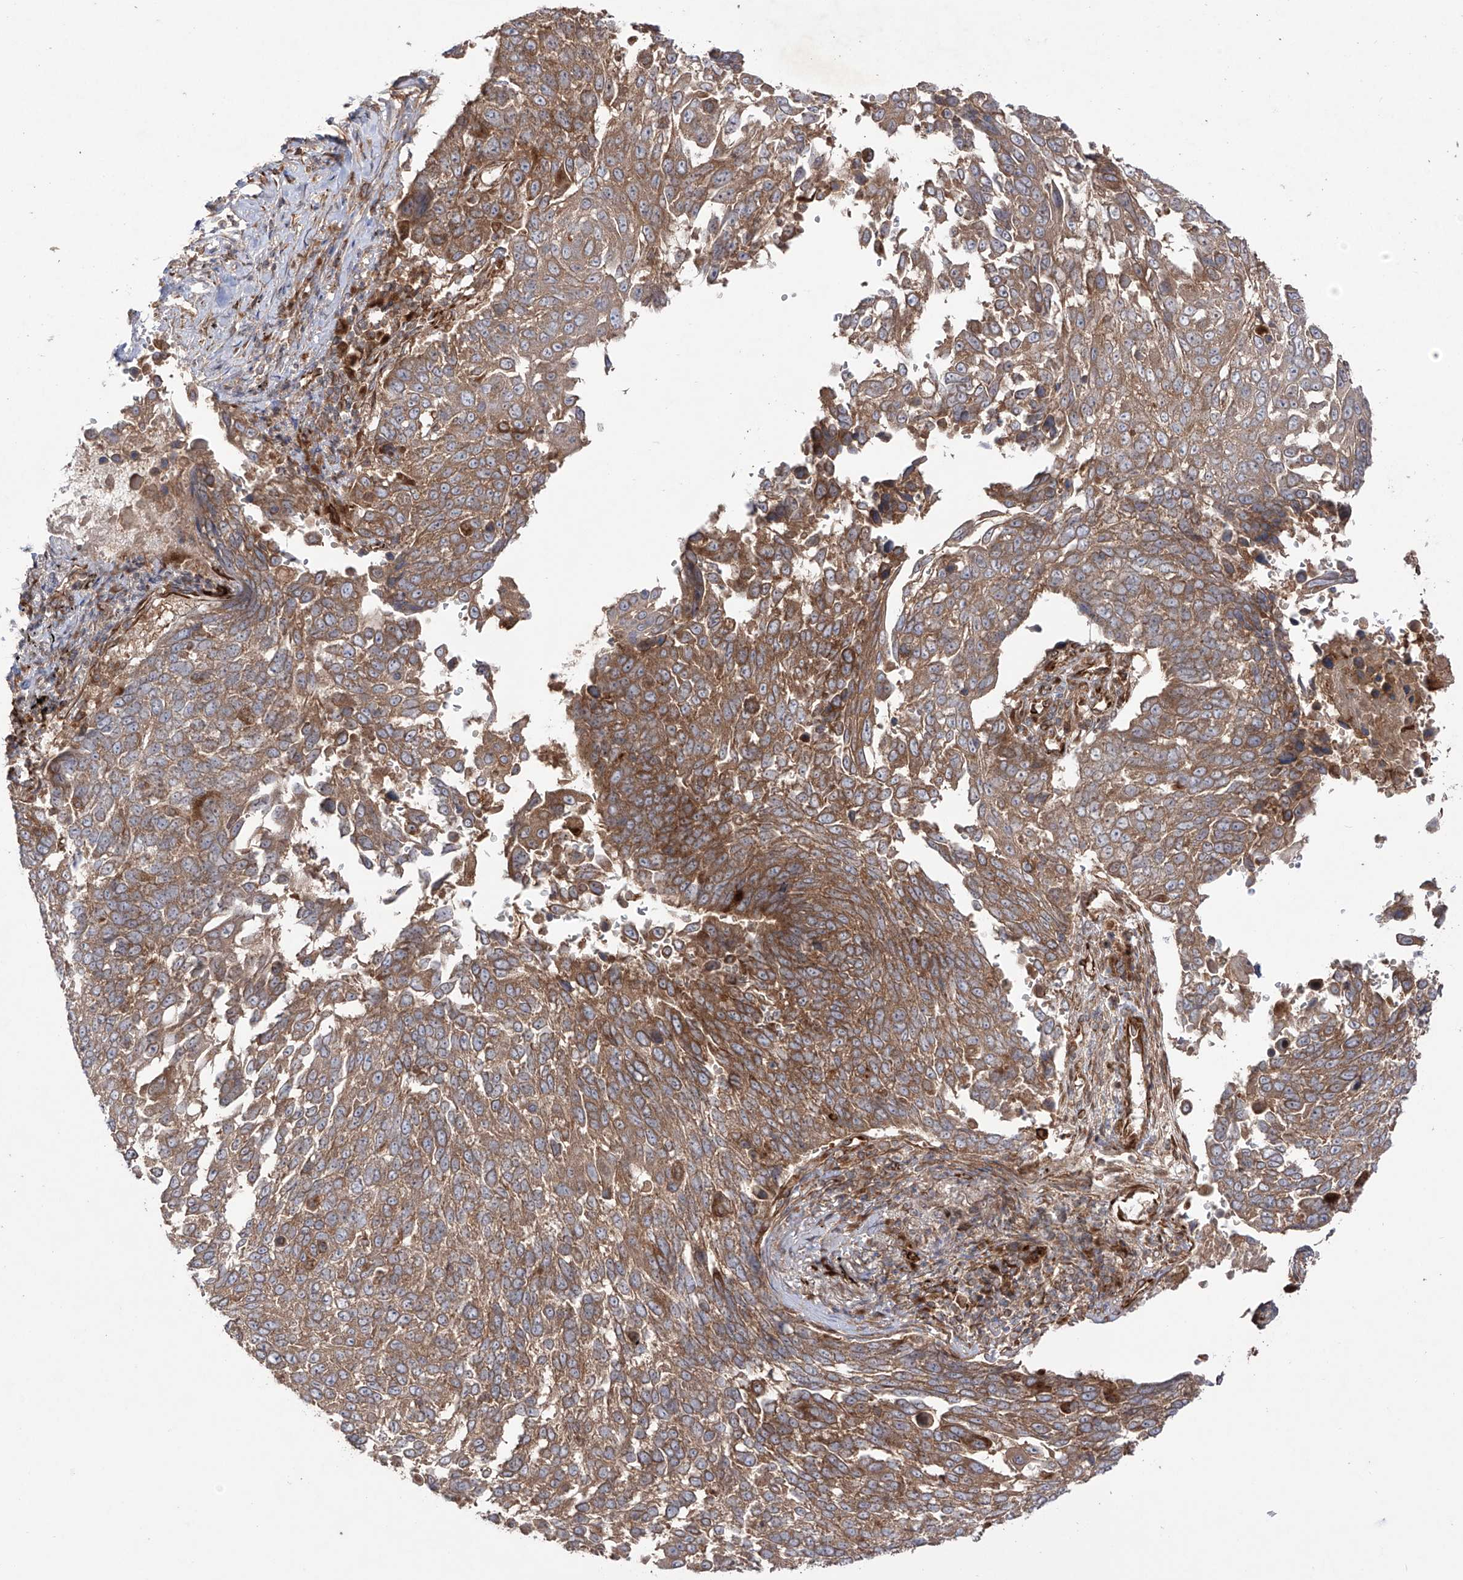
{"staining": {"intensity": "moderate", "quantity": ">75%", "location": "cytoplasmic/membranous"}, "tissue": "lung cancer", "cell_type": "Tumor cells", "image_type": "cancer", "snomed": [{"axis": "morphology", "description": "Squamous cell carcinoma, NOS"}, {"axis": "topography", "description": "Lung"}], "caption": "Protein staining by IHC demonstrates moderate cytoplasmic/membranous positivity in about >75% of tumor cells in lung cancer.", "gene": "YKT6", "patient": {"sex": "male", "age": 66}}